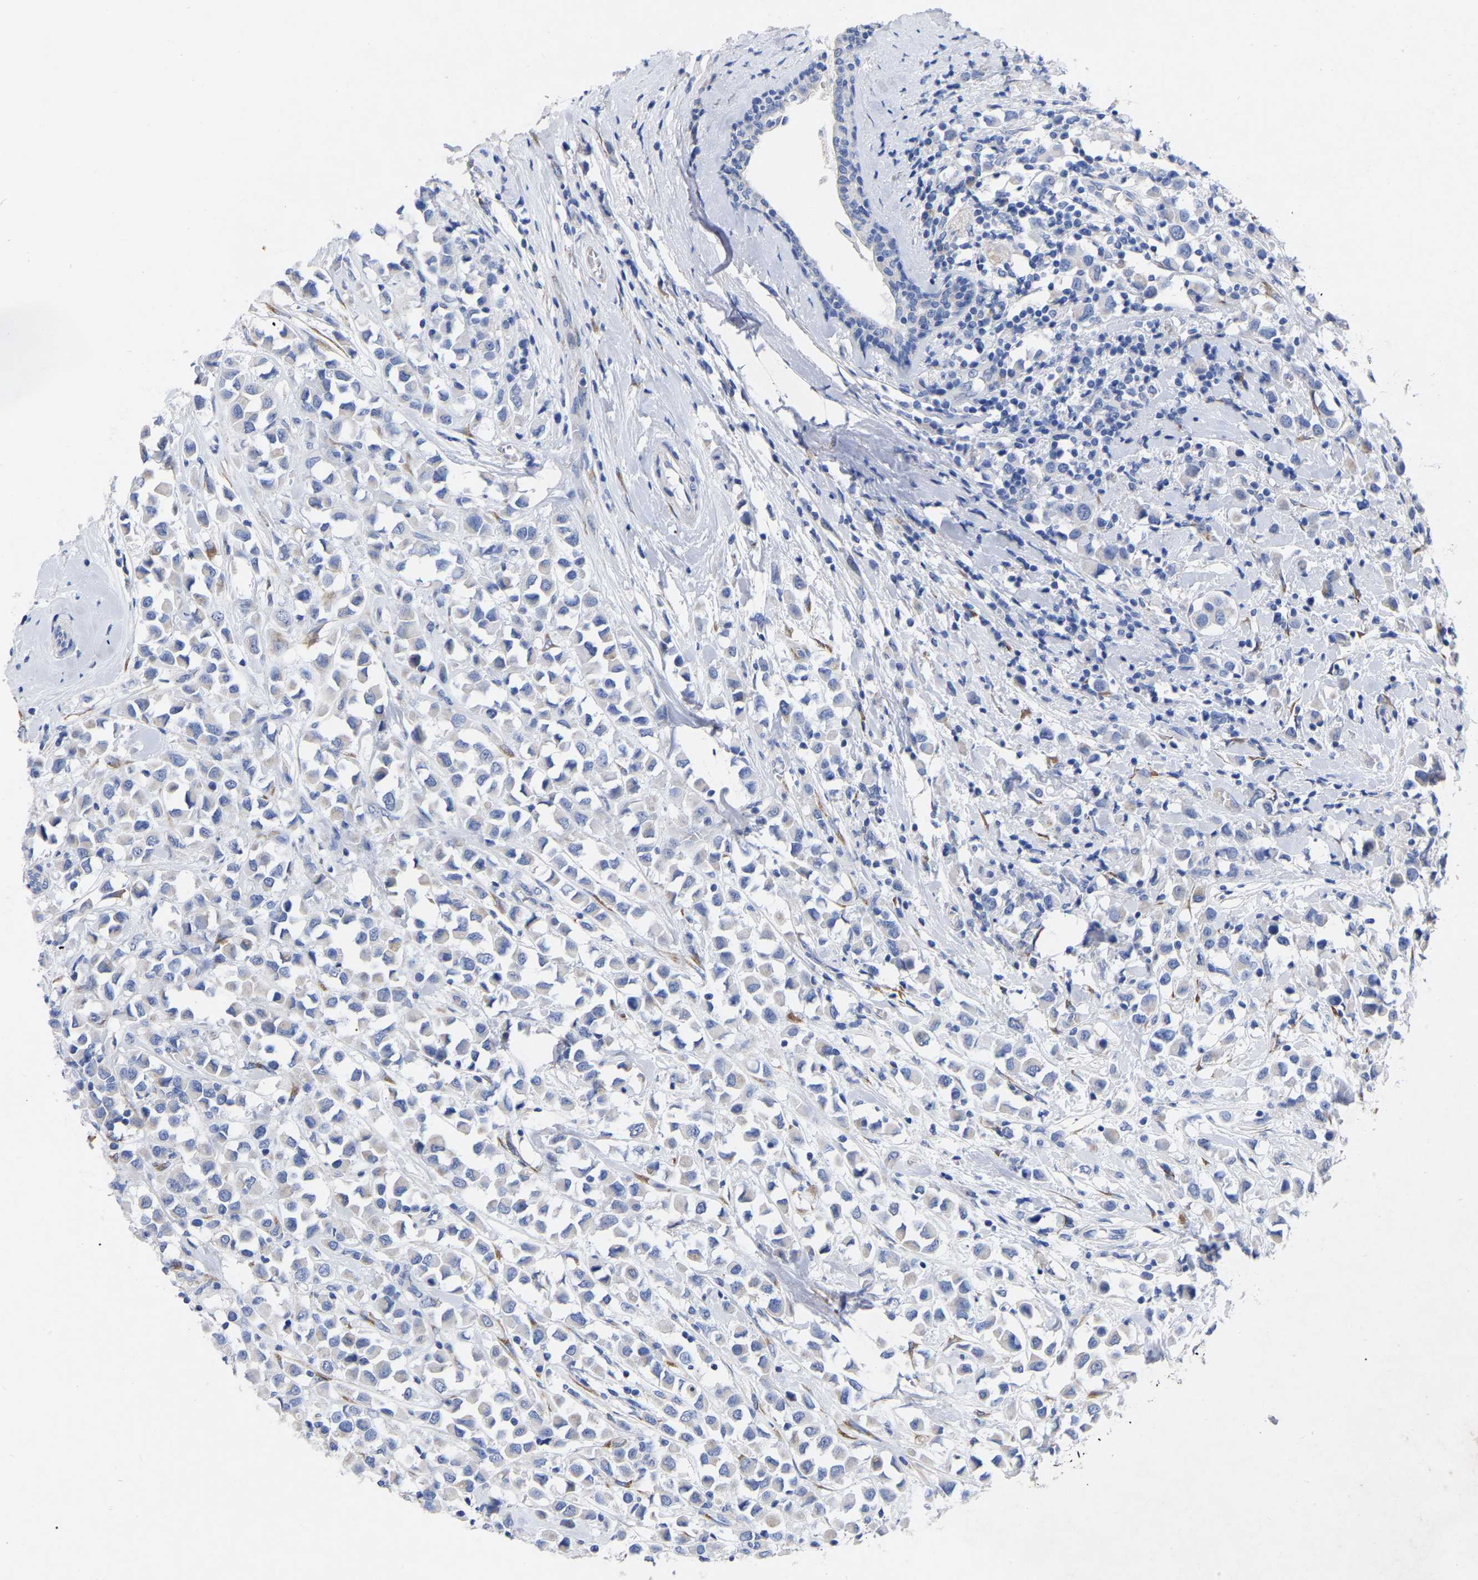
{"staining": {"intensity": "negative", "quantity": "none", "location": "none"}, "tissue": "breast cancer", "cell_type": "Tumor cells", "image_type": "cancer", "snomed": [{"axis": "morphology", "description": "Duct carcinoma"}, {"axis": "topography", "description": "Breast"}], "caption": "This is a image of IHC staining of breast intraductal carcinoma, which shows no expression in tumor cells. The staining was performed using DAB (3,3'-diaminobenzidine) to visualize the protein expression in brown, while the nuclei were stained in blue with hematoxylin (Magnification: 20x).", "gene": "GDF3", "patient": {"sex": "female", "age": 61}}